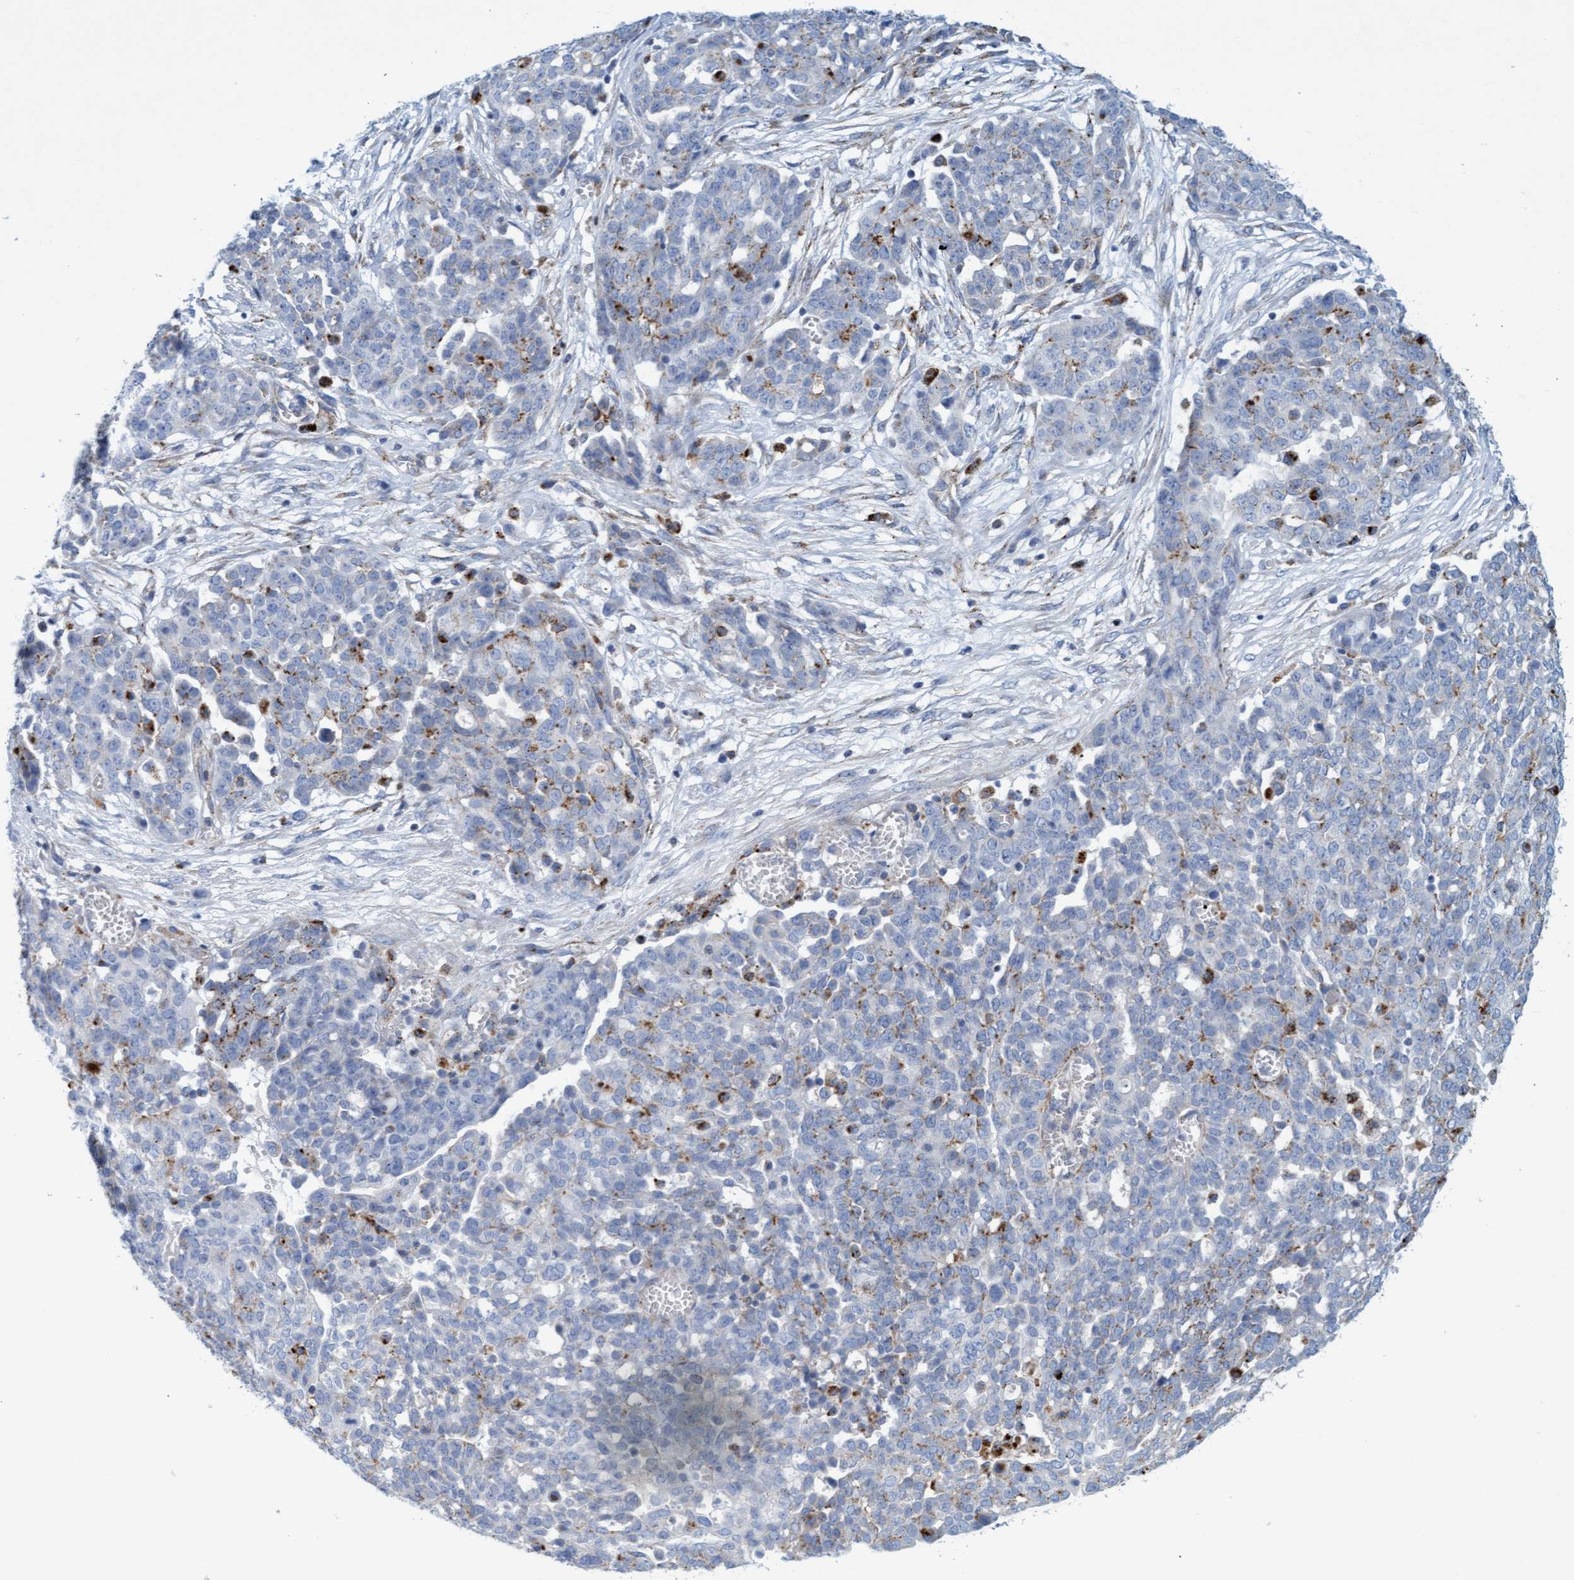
{"staining": {"intensity": "weak", "quantity": "<25%", "location": "cytoplasmic/membranous"}, "tissue": "ovarian cancer", "cell_type": "Tumor cells", "image_type": "cancer", "snomed": [{"axis": "morphology", "description": "Cystadenocarcinoma, serous, NOS"}, {"axis": "topography", "description": "Soft tissue"}, {"axis": "topography", "description": "Ovary"}], "caption": "Tumor cells are negative for brown protein staining in ovarian cancer (serous cystadenocarcinoma). (DAB (3,3'-diaminobenzidine) immunohistochemistry (IHC), high magnification).", "gene": "SGSH", "patient": {"sex": "female", "age": 57}}